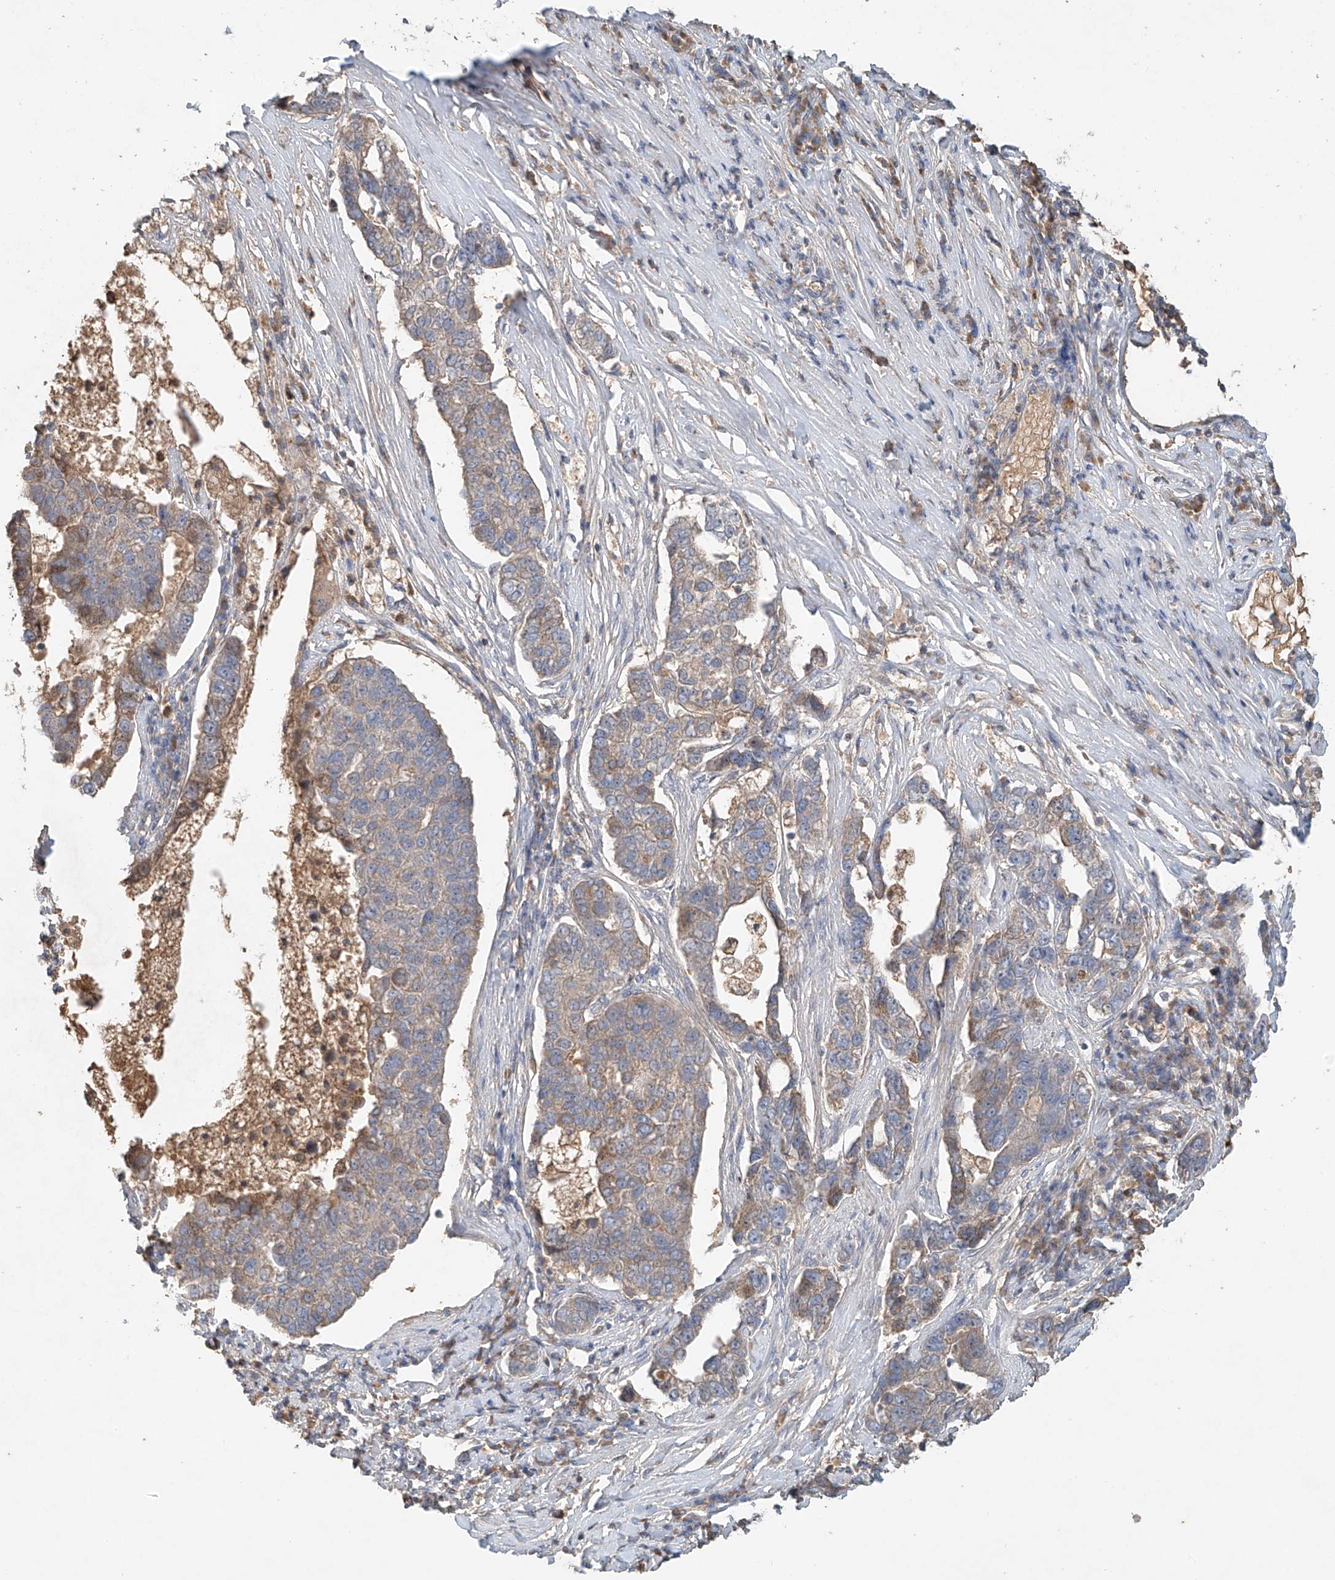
{"staining": {"intensity": "moderate", "quantity": "<25%", "location": "cytoplasmic/membranous"}, "tissue": "pancreatic cancer", "cell_type": "Tumor cells", "image_type": "cancer", "snomed": [{"axis": "morphology", "description": "Adenocarcinoma, NOS"}, {"axis": "topography", "description": "Pancreas"}], "caption": "Immunohistochemical staining of human adenocarcinoma (pancreatic) displays moderate cytoplasmic/membranous protein positivity in approximately <25% of tumor cells.", "gene": "GNB1L", "patient": {"sex": "female", "age": 61}}